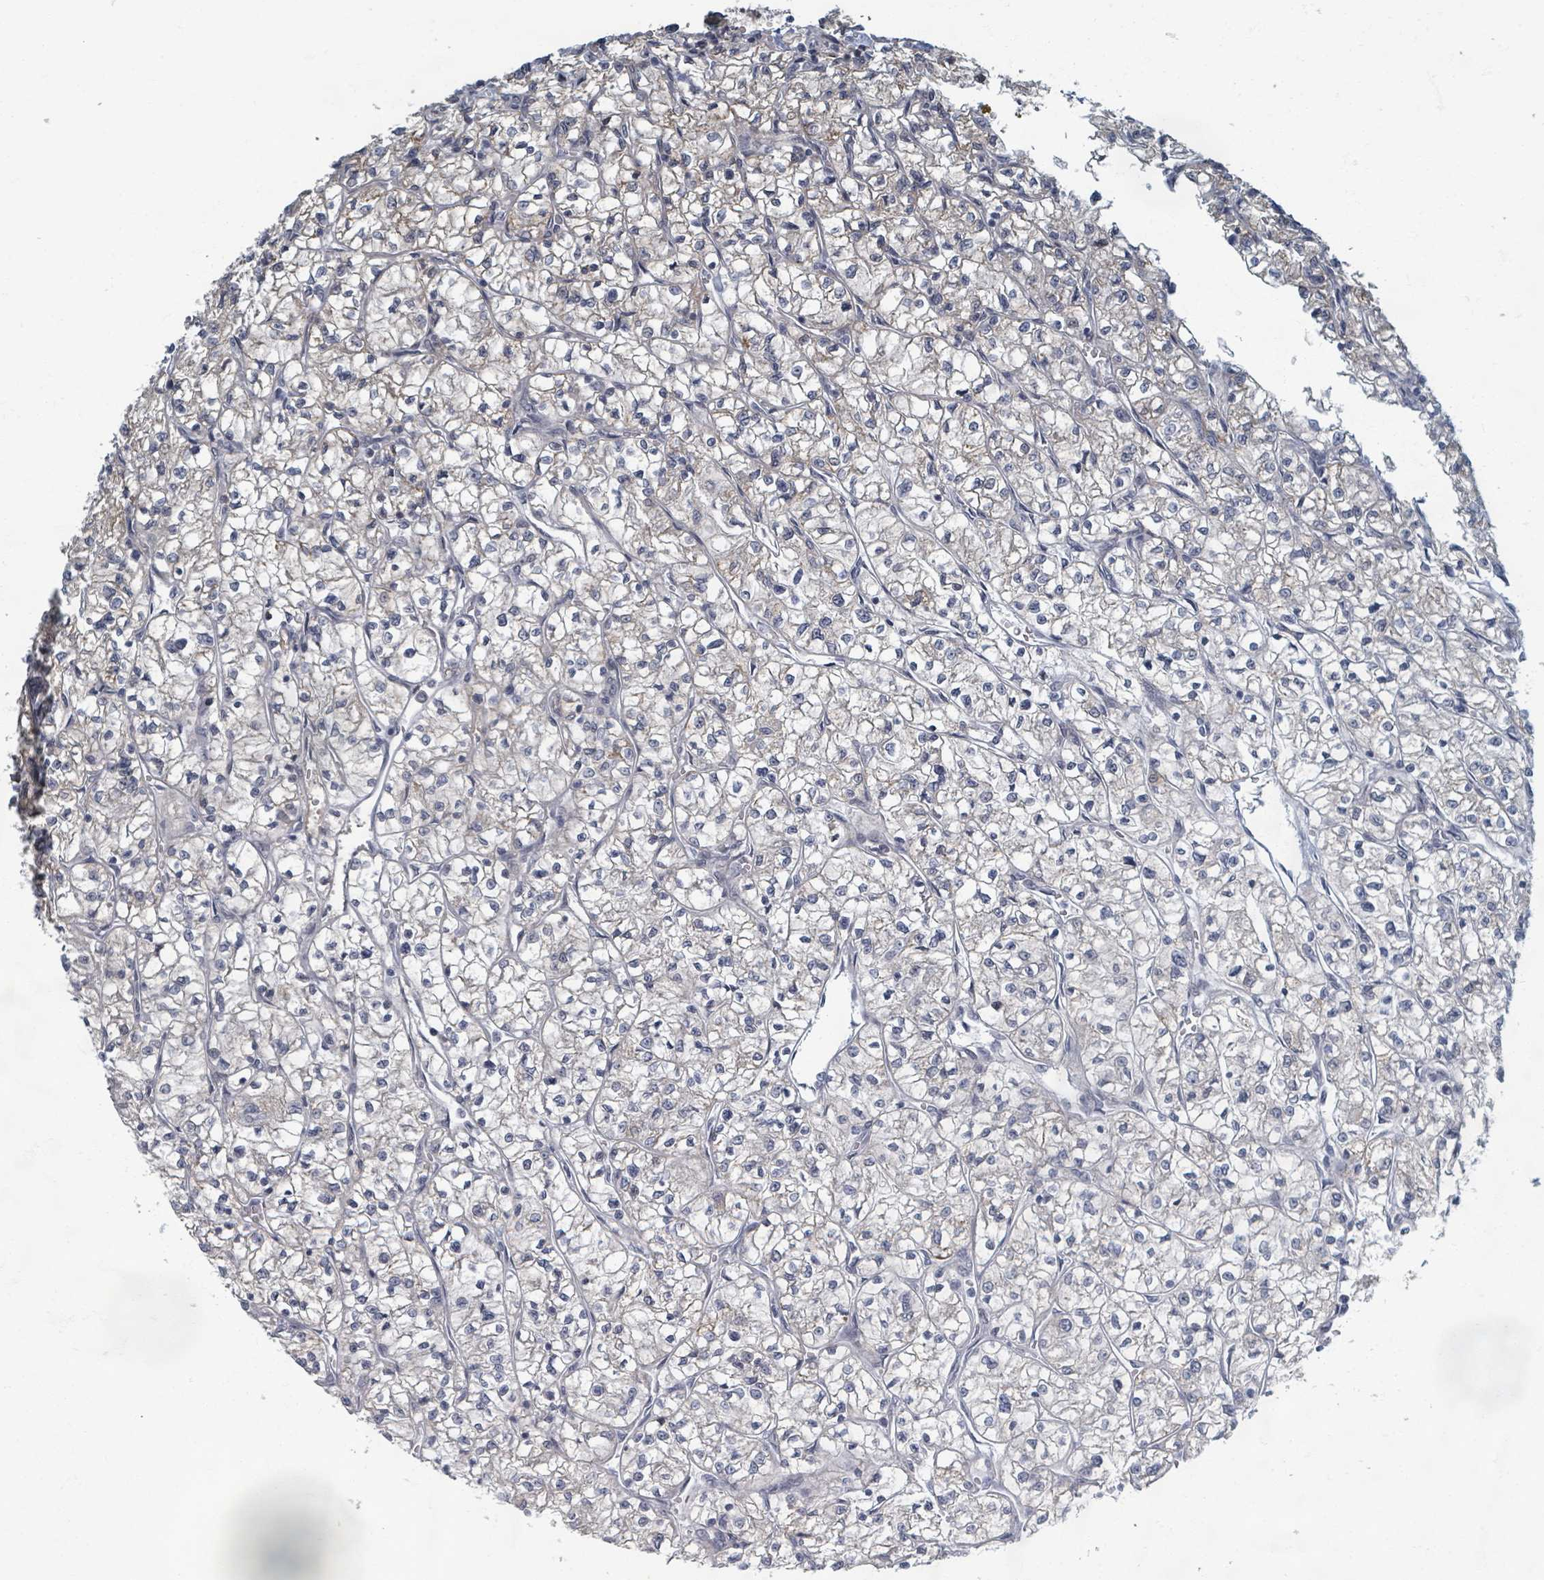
{"staining": {"intensity": "negative", "quantity": "none", "location": "none"}, "tissue": "renal cancer", "cell_type": "Tumor cells", "image_type": "cancer", "snomed": [{"axis": "morphology", "description": "Adenocarcinoma, NOS"}, {"axis": "topography", "description": "Kidney"}], "caption": "This is an IHC histopathology image of human renal adenocarcinoma. There is no positivity in tumor cells.", "gene": "INTS15", "patient": {"sex": "female", "age": 64}}